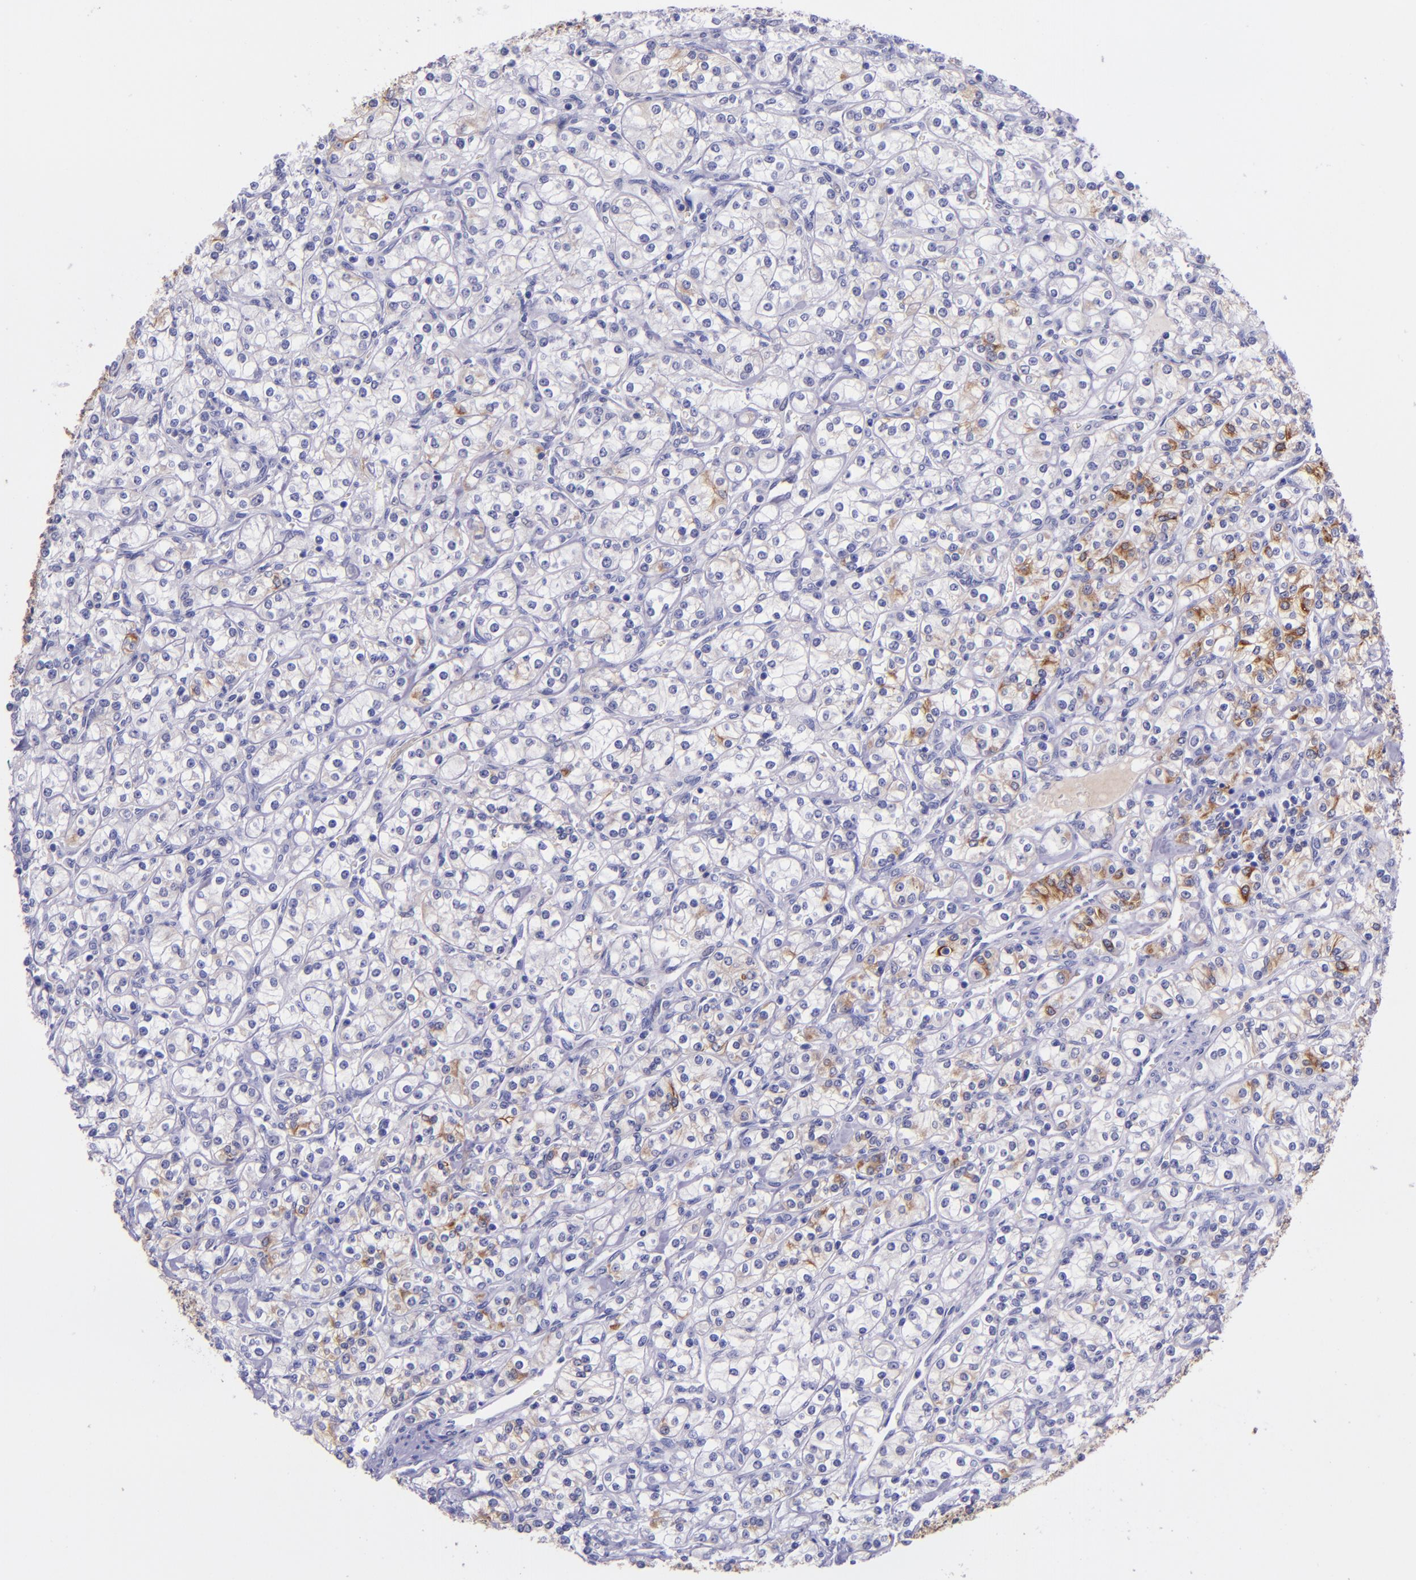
{"staining": {"intensity": "moderate", "quantity": "<25%", "location": "cytoplasmic/membranous"}, "tissue": "renal cancer", "cell_type": "Tumor cells", "image_type": "cancer", "snomed": [{"axis": "morphology", "description": "Adenocarcinoma, NOS"}, {"axis": "topography", "description": "Kidney"}], "caption": "The photomicrograph exhibits a brown stain indicating the presence of a protein in the cytoplasmic/membranous of tumor cells in renal cancer.", "gene": "KRT4", "patient": {"sex": "male", "age": 77}}